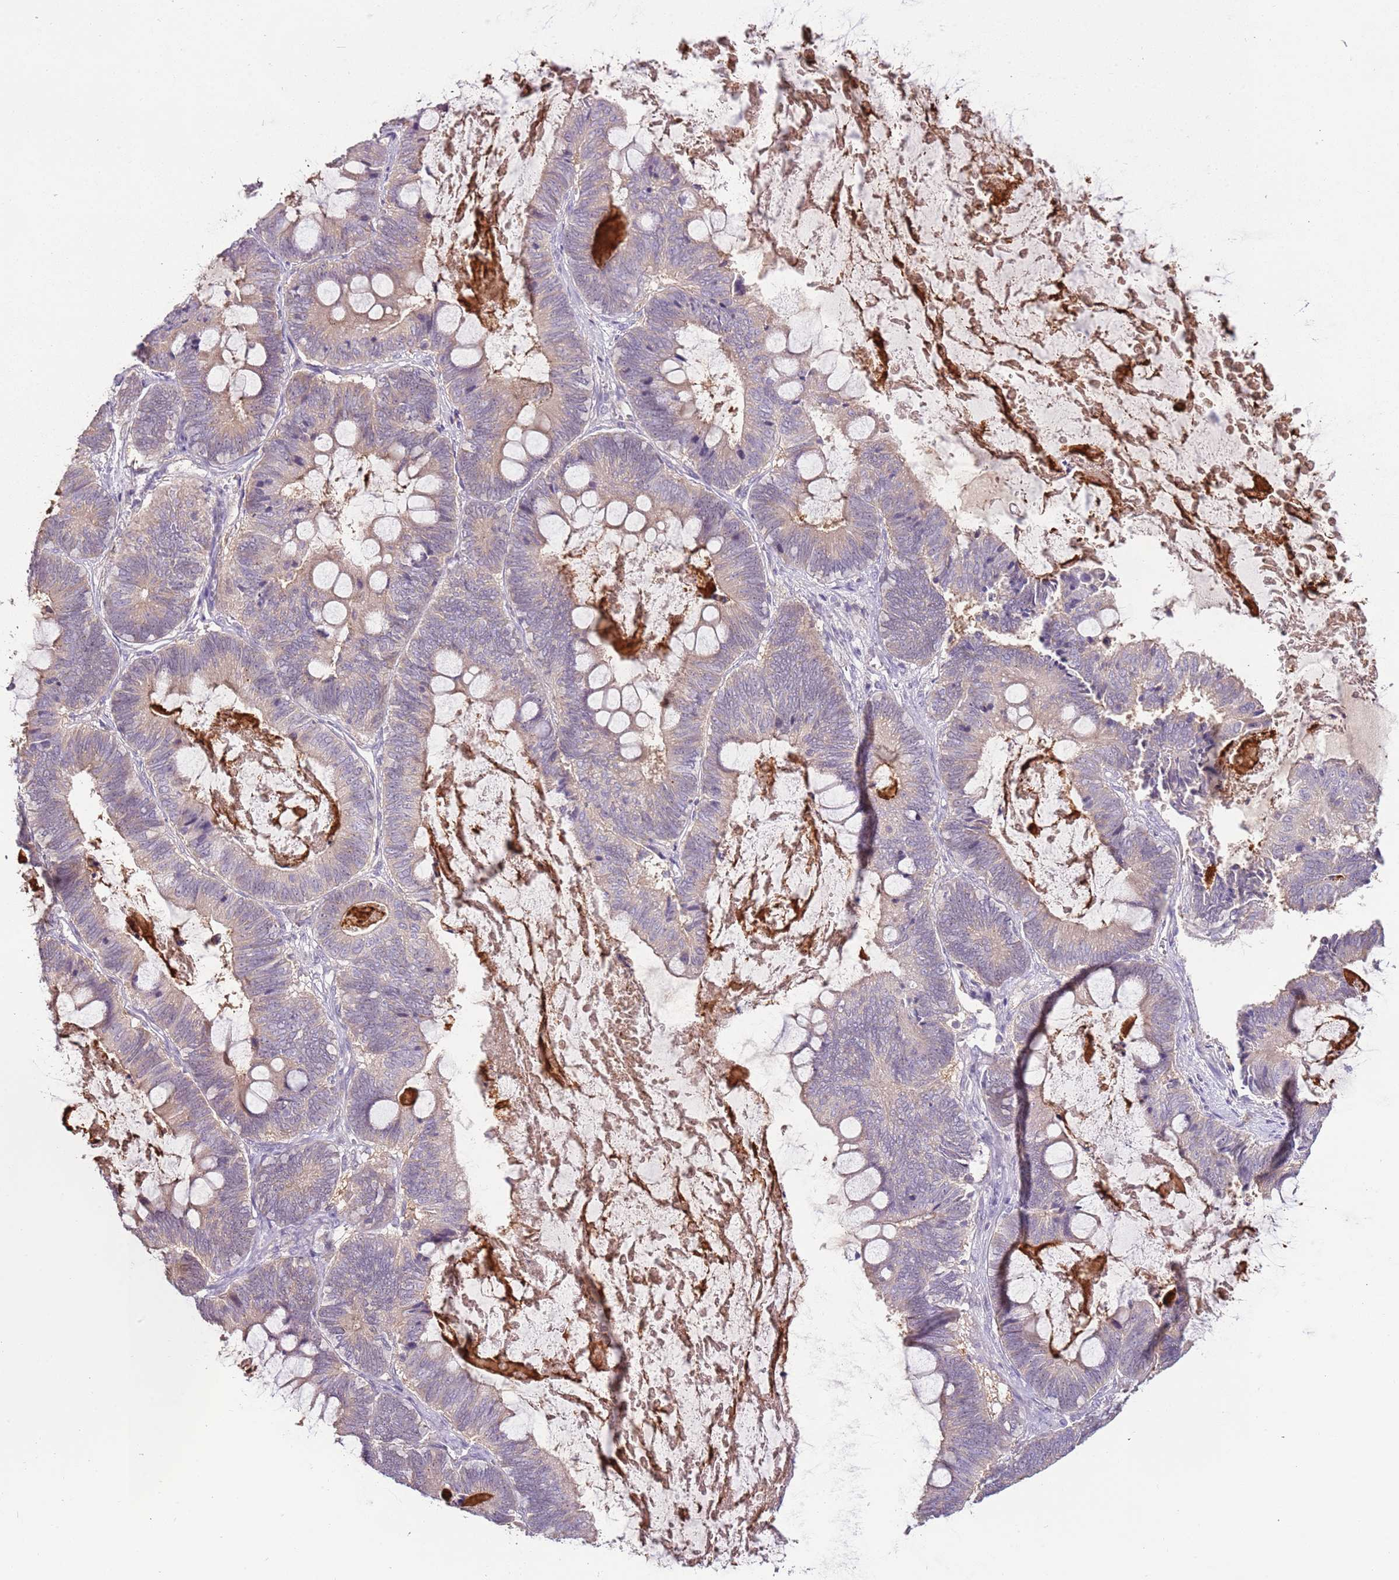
{"staining": {"intensity": "weak", "quantity": "25%-75%", "location": "cytoplasmic/membranous"}, "tissue": "ovarian cancer", "cell_type": "Tumor cells", "image_type": "cancer", "snomed": [{"axis": "morphology", "description": "Cystadenocarcinoma, mucinous, NOS"}, {"axis": "topography", "description": "Ovary"}], "caption": "High-power microscopy captured an immunohistochemistry image of ovarian cancer (mucinous cystadenocarcinoma), revealing weak cytoplasmic/membranous positivity in about 25%-75% of tumor cells.", "gene": "ARHGAP5", "patient": {"sex": "female", "age": 61}}